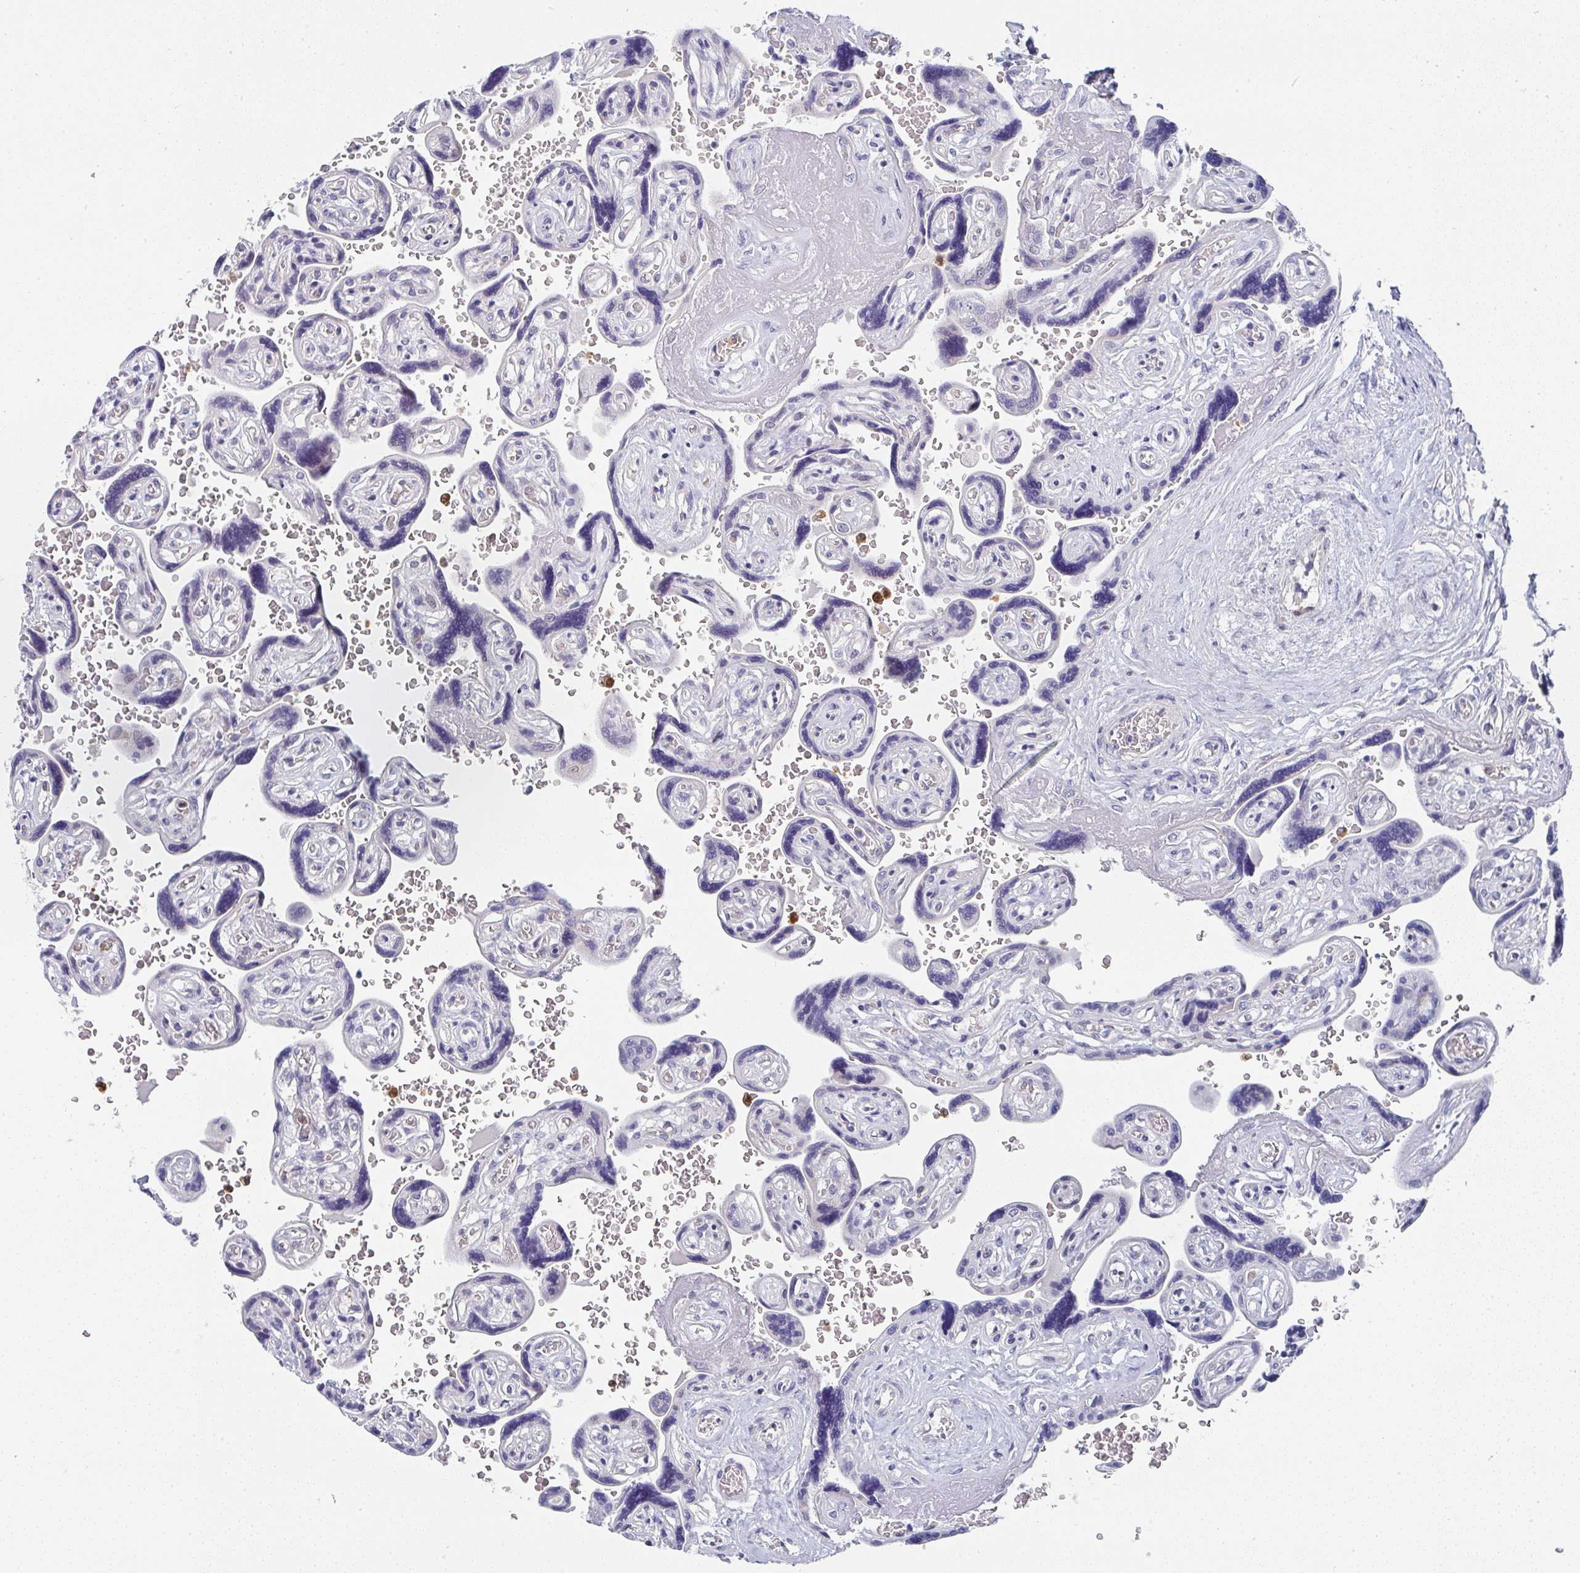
{"staining": {"intensity": "negative", "quantity": "none", "location": "none"}, "tissue": "placenta", "cell_type": "Trophoblastic cells", "image_type": "normal", "snomed": [{"axis": "morphology", "description": "Normal tissue, NOS"}, {"axis": "topography", "description": "Placenta"}], "caption": "Protein analysis of benign placenta reveals no significant staining in trophoblastic cells.", "gene": "NCF1", "patient": {"sex": "female", "age": 32}}